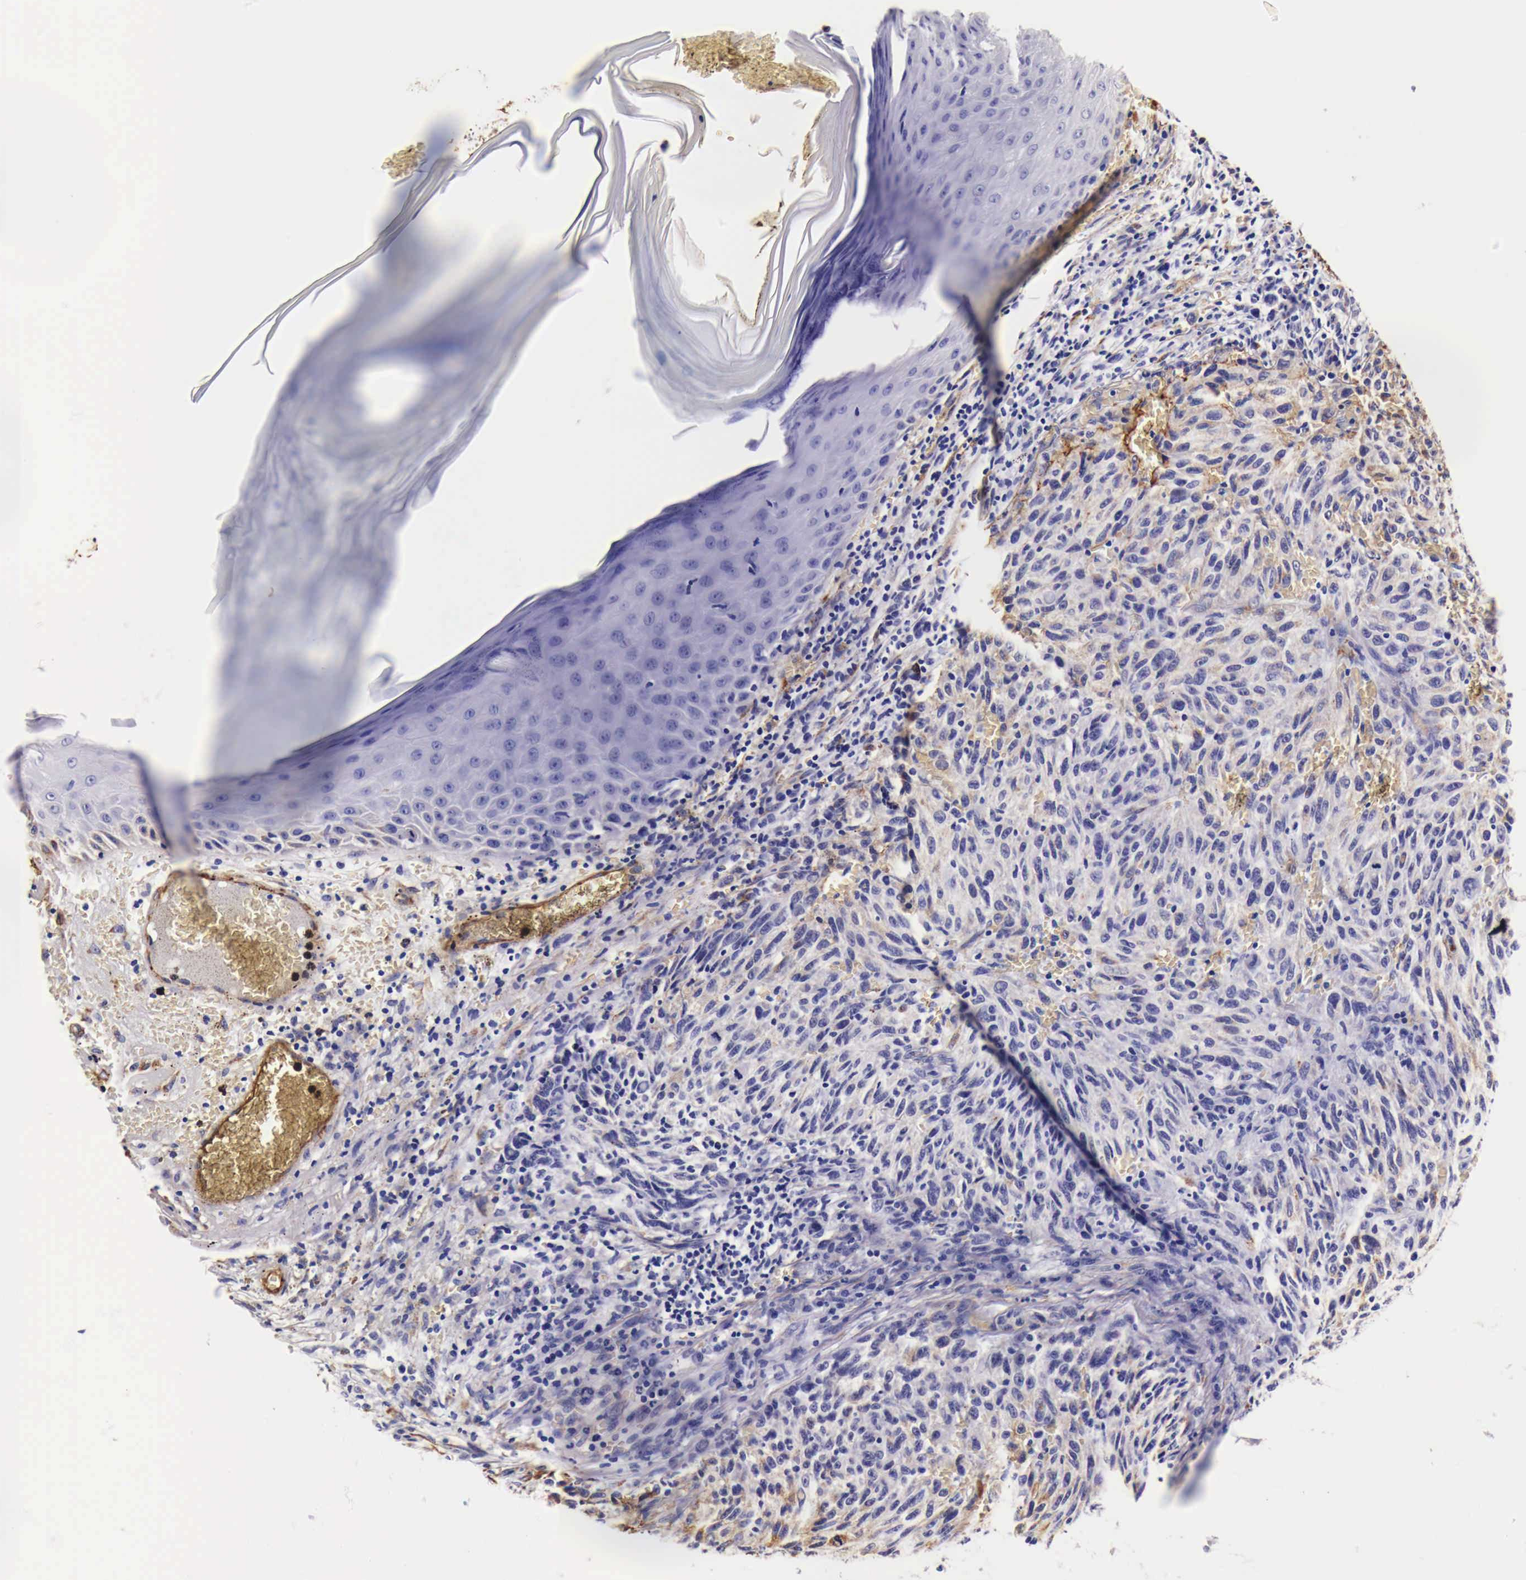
{"staining": {"intensity": "weak", "quantity": "<25%", "location": "cytoplasmic/membranous"}, "tissue": "melanoma", "cell_type": "Tumor cells", "image_type": "cancer", "snomed": [{"axis": "morphology", "description": "Malignant melanoma, NOS"}, {"axis": "topography", "description": "Skin"}], "caption": "Tumor cells are negative for brown protein staining in melanoma. (Stains: DAB (3,3'-diaminobenzidine) IHC with hematoxylin counter stain, Microscopy: brightfield microscopy at high magnification).", "gene": "LAMB2", "patient": {"sex": "male", "age": 76}}